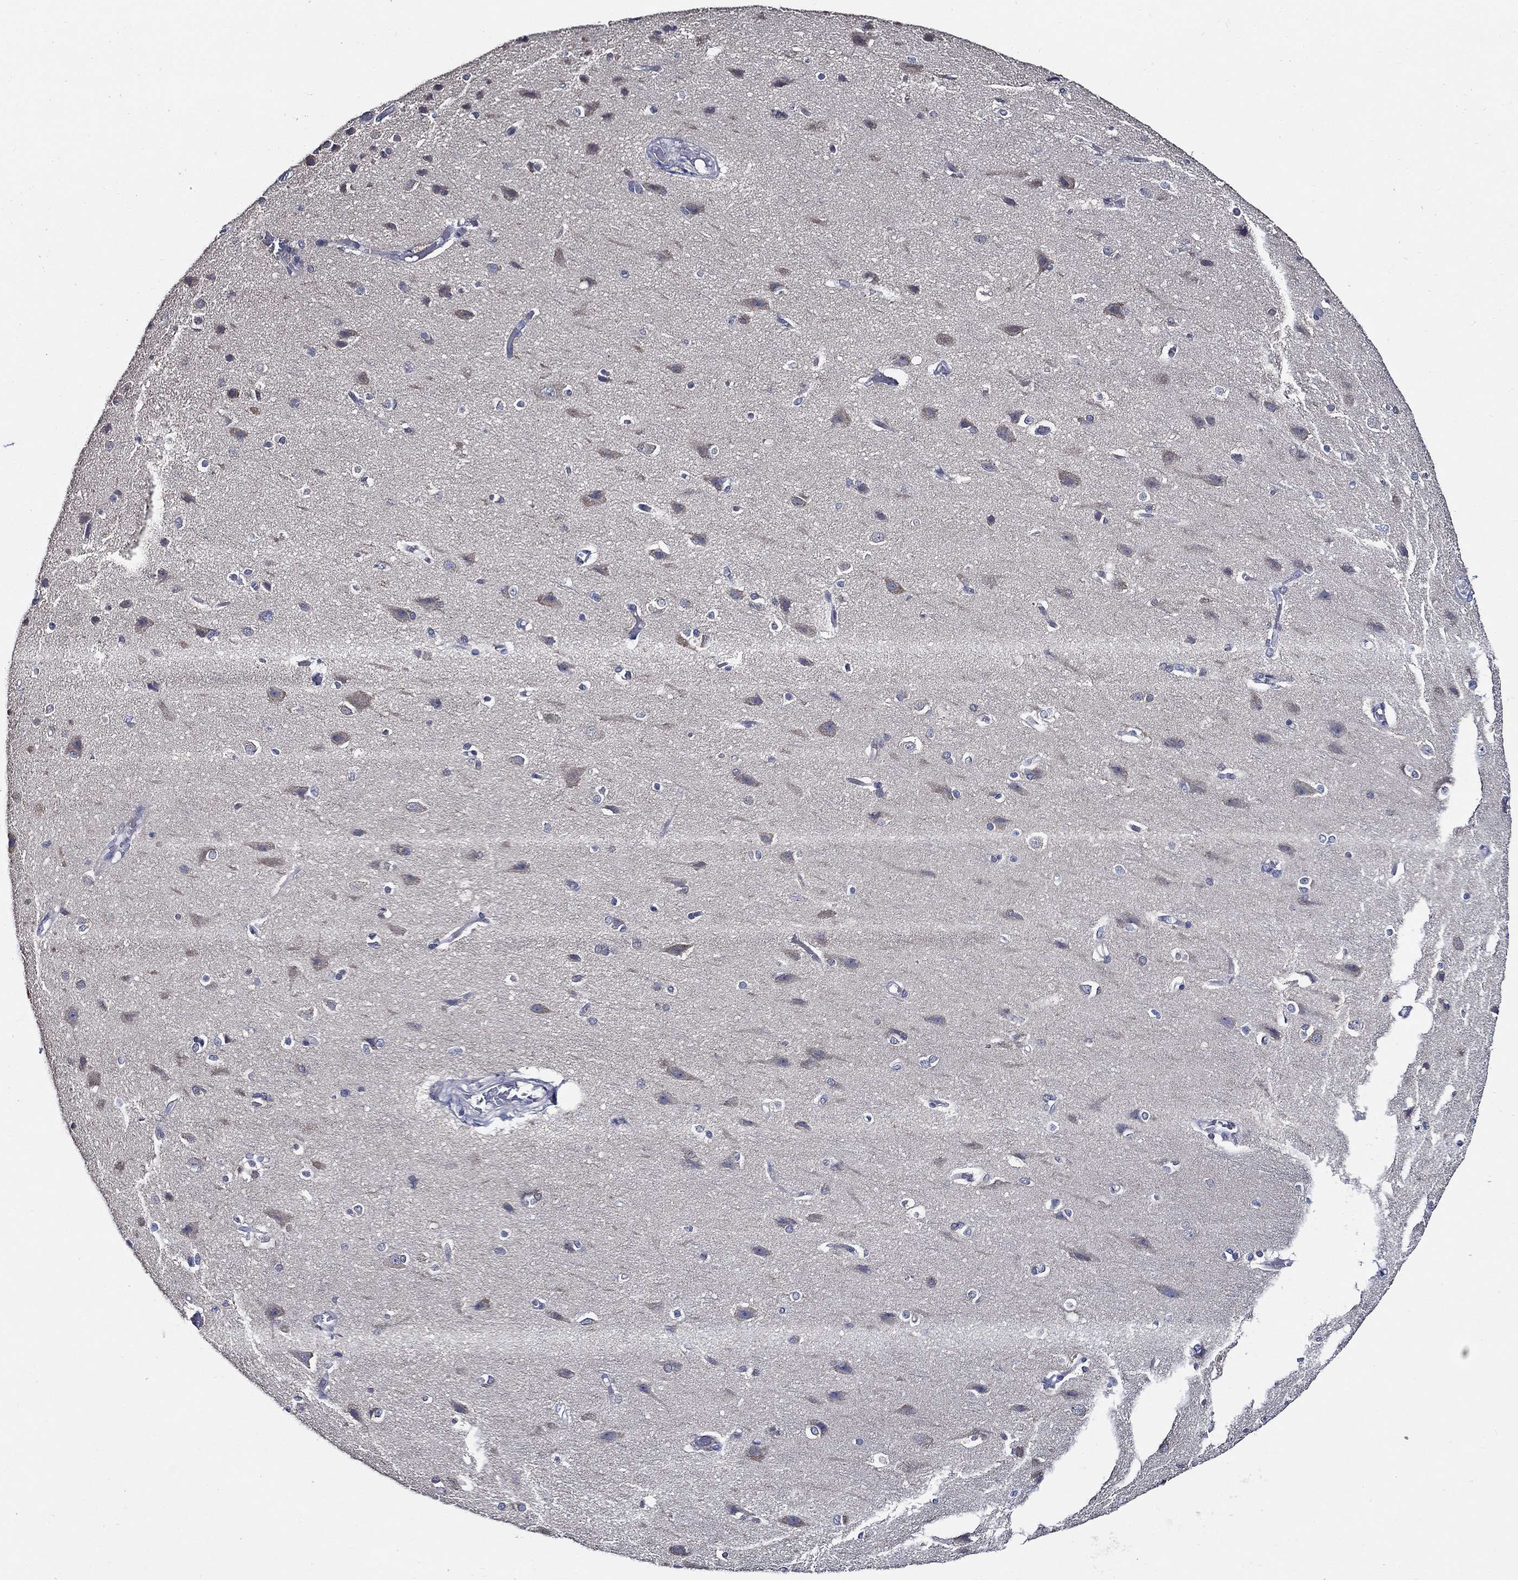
{"staining": {"intensity": "negative", "quantity": "none", "location": "none"}, "tissue": "cerebral cortex", "cell_type": "Endothelial cells", "image_type": "normal", "snomed": [{"axis": "morphology", "description": "Normal tissue, NOS"}, {"axis": "topography", "description": "Cerebral cortex"}], "caption": "Endothelial cells show no significant protein positivity in normal cerebral cortex. (DAB IHC with hematoxylin counter stain).", "gene": "WDR53", "patient": {"sex": "male", "age": 37}}